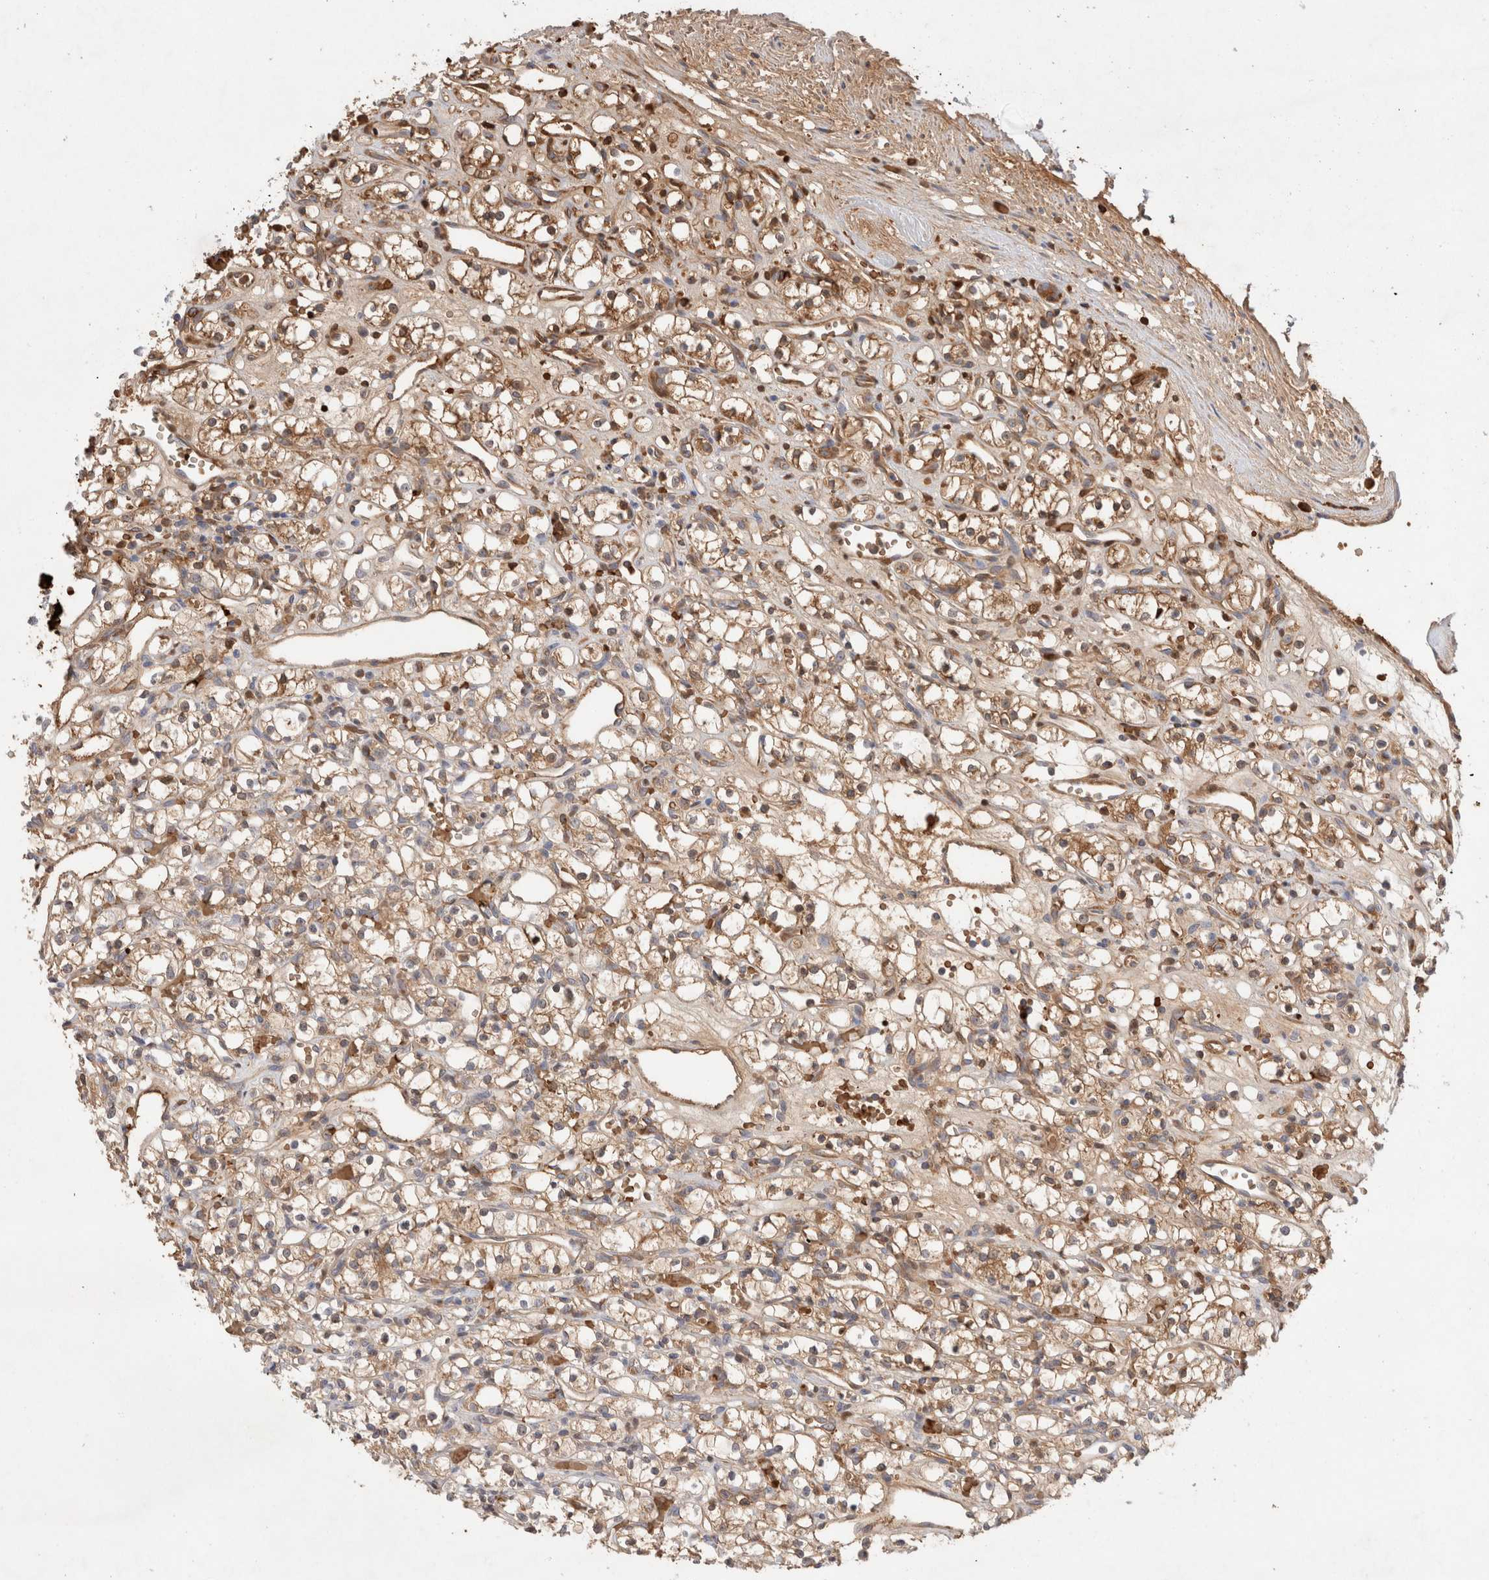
{"staining": {"intensity": "weak", "quantity": ">75%", "location": "cytoplasmic/membranous"}, "tissue": "renal cancer", "cell_type": "Tumor cells", "image_type": "cancer", "snomed": [{"axis": "morphology", "description": "Adenocarcinoma, NOS"}, {"axis": "topography", "description": "Kidney"}], "caption": "Weak cytoplasmic/membranous positivity is seen in about >75% of tumor cells in renal adenocarcinoma.", "gene": "MST1", "patient": {"sex": "female", "age": 59}}